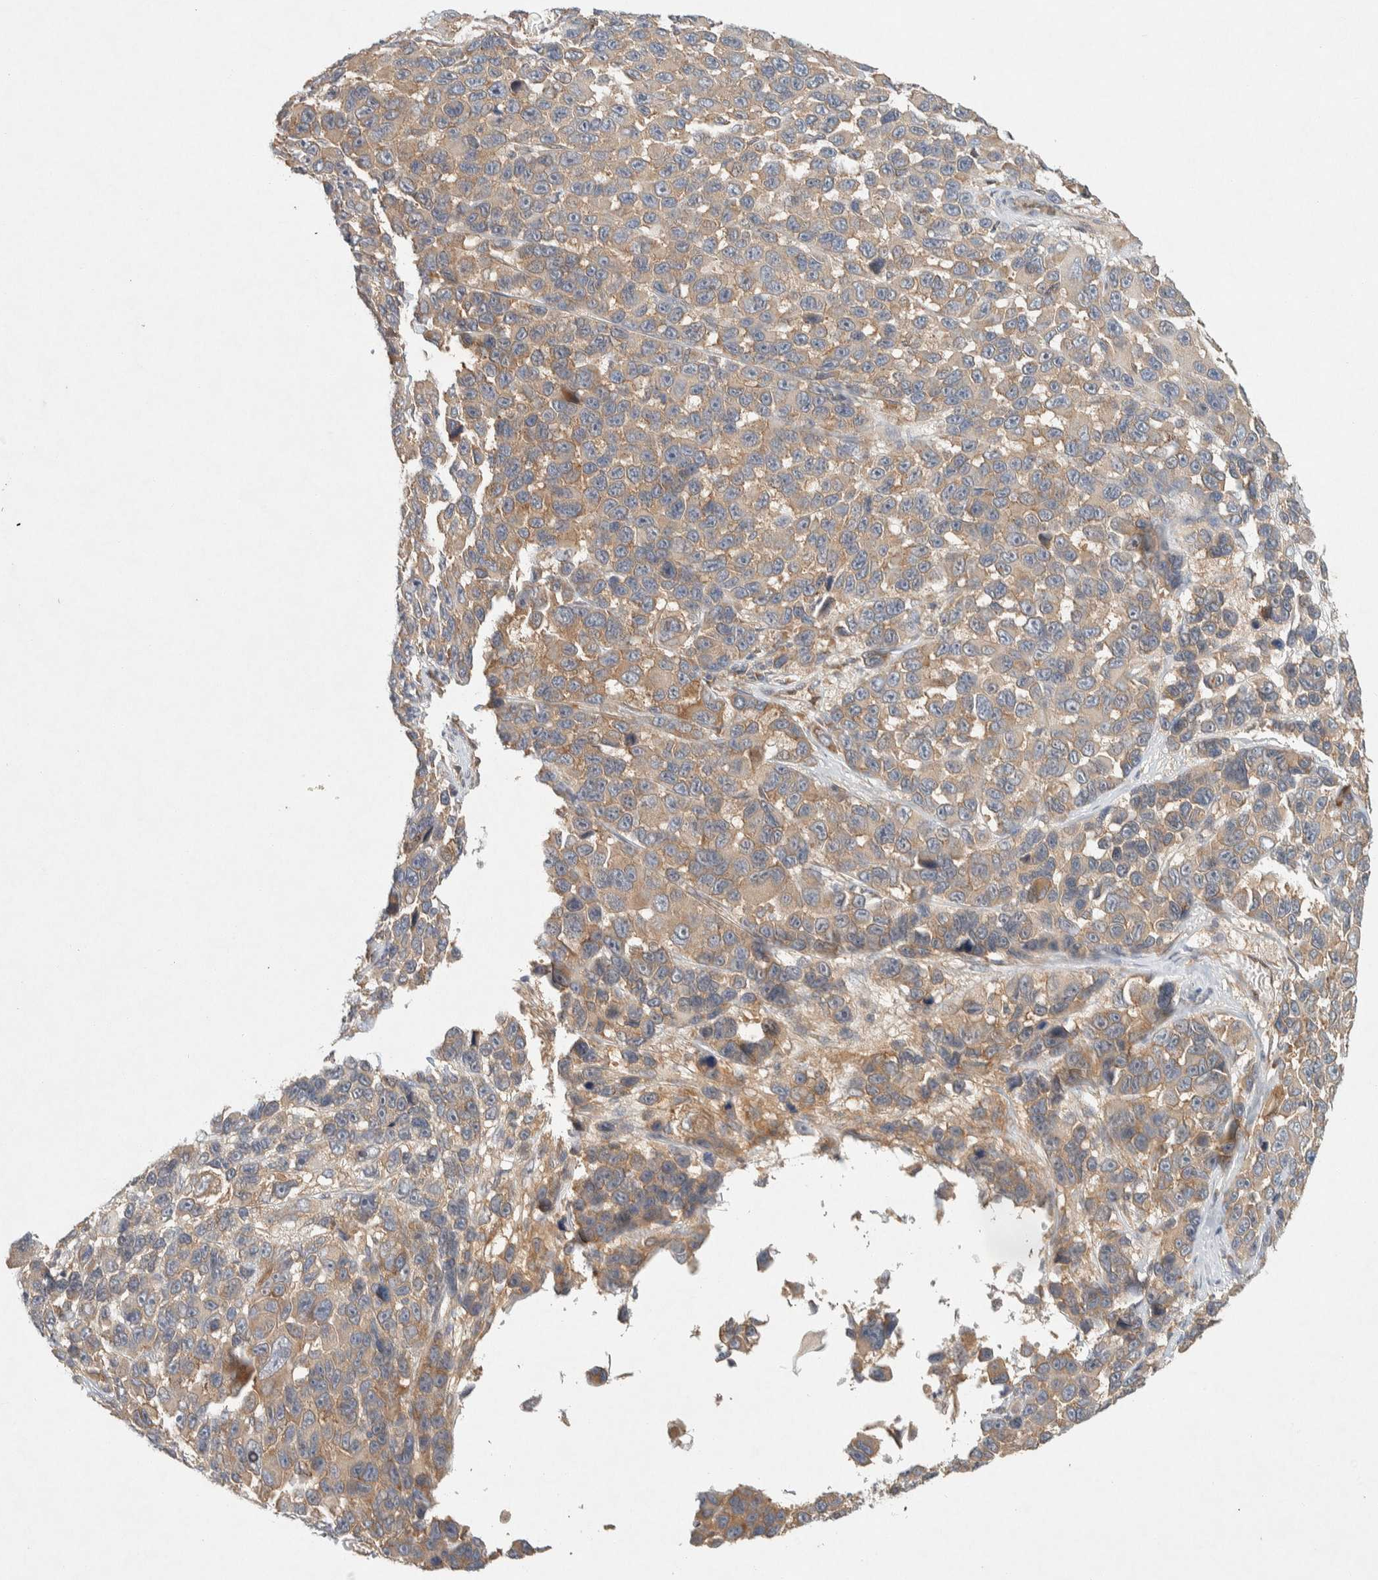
{"staining": {"intensity": "weak", "quantity": ">75%", "location": "cytoplasmic/membranous"}, "tissue": "melanoma", "cell_type": "Tumor cells", "image_type": "cancer", "snomed": [{"axis": "morphology", "description": "Malignant melanoma, NOS"}, {"axis": "topography", "description": "Skin"}], "caption": "A micrograph of melanoma stained for a protein demonstrates weak cytoplasmic/membranous brown staining in tumor cells.", "gene": "PXK", "patient": {"sex": "male", "age": 53}}